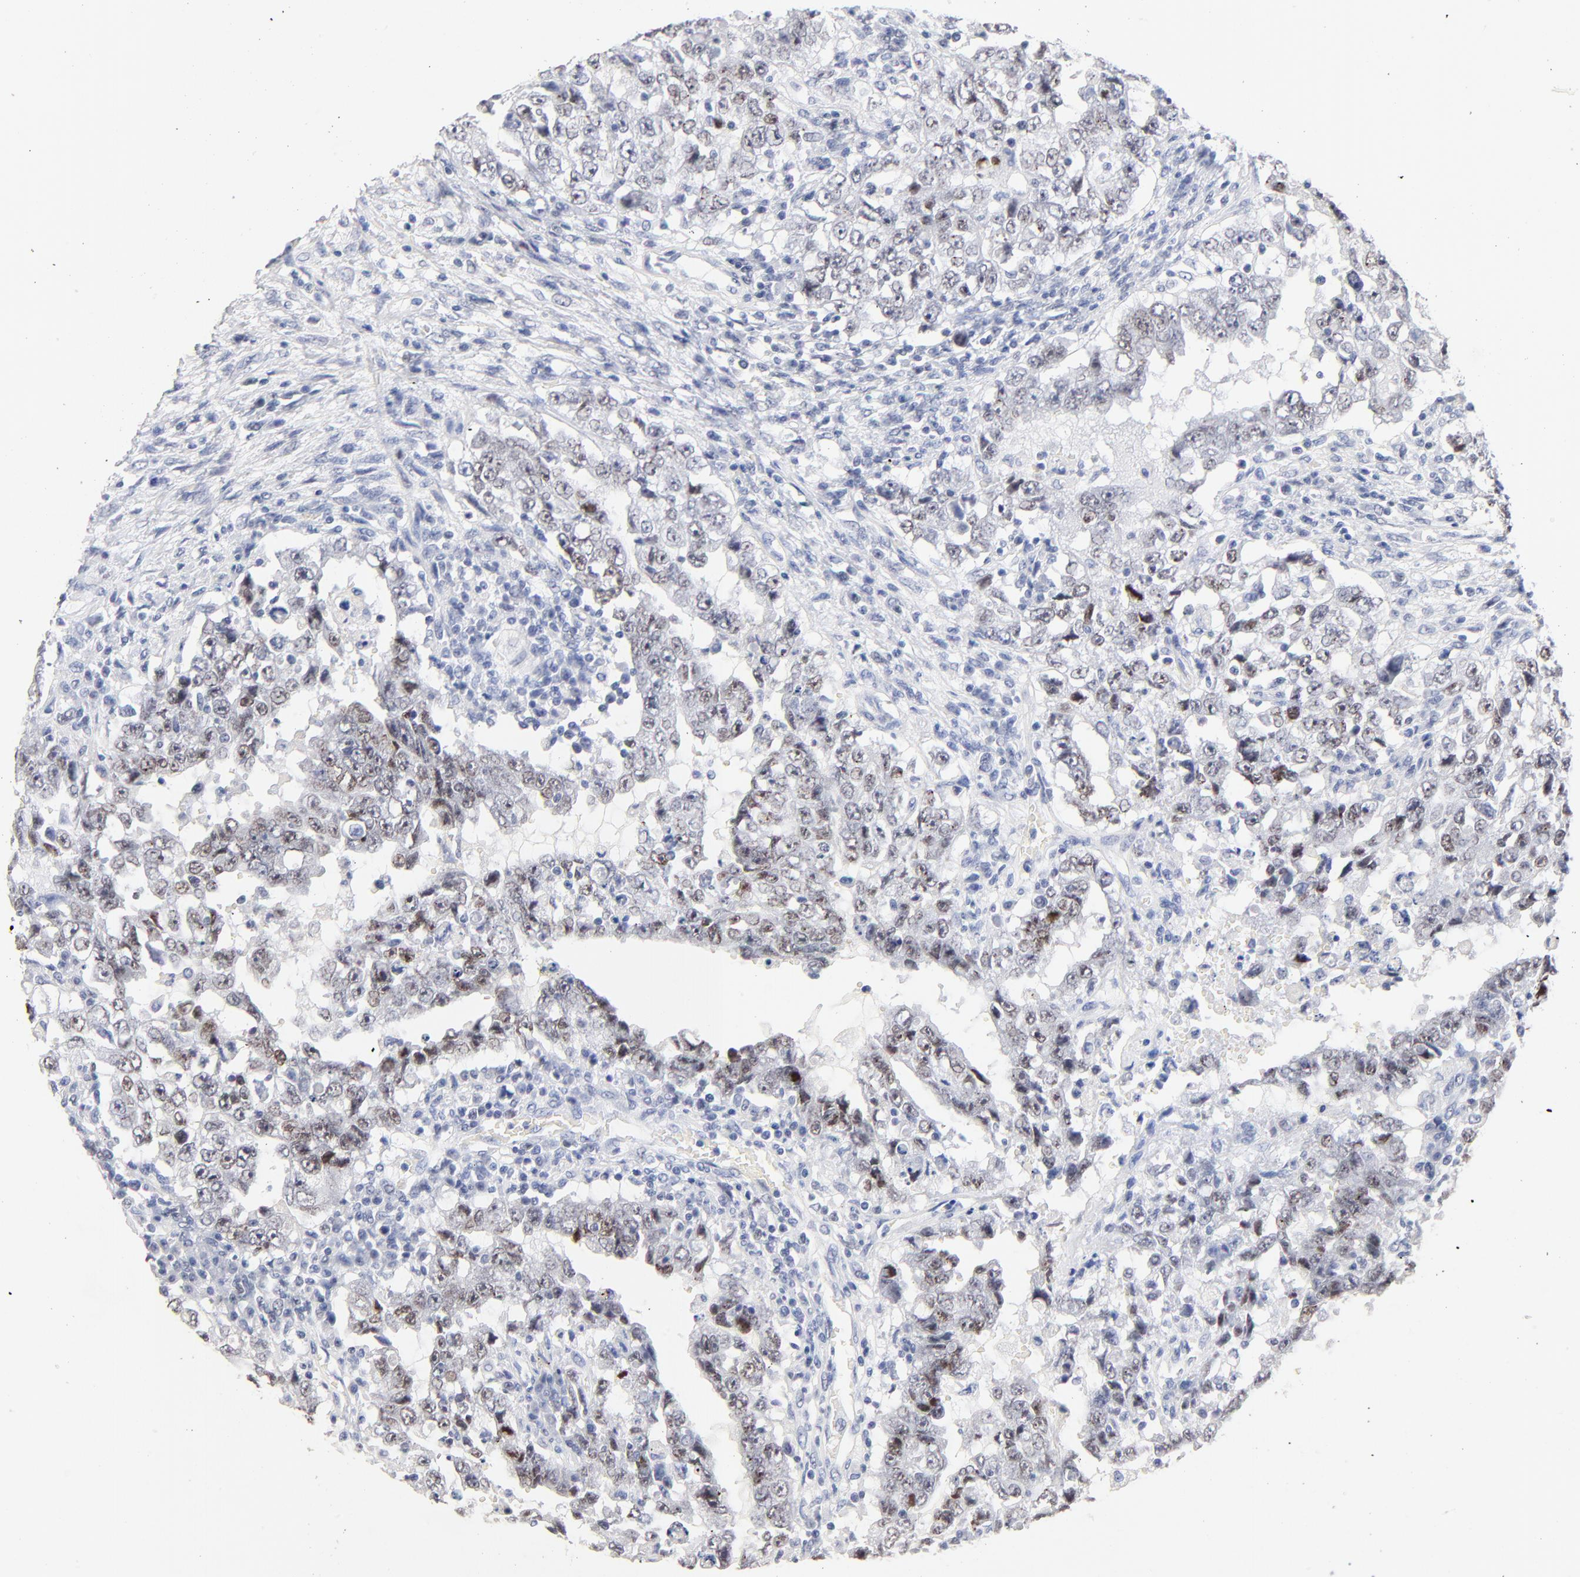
{"staining": {"intensity": "weak", "quantity": "25%-75%", "location": "nuclear"}, "tissue": "testis cancer", "cell_type": "Tumor cells", "image_type": "cancer", "snomed": [{"axis": "morphology", "description": "Carcinoma, Embryonal, NOS"}, {"axis": "topography", "description": "Testis"}], "caption": "Weak nuclear positivity is present in approximately 25%-75% of tumor cells in testis embryonal carcinoma.", "gene": "ORC2", "patient": {"sex": "male", "age": 26}}